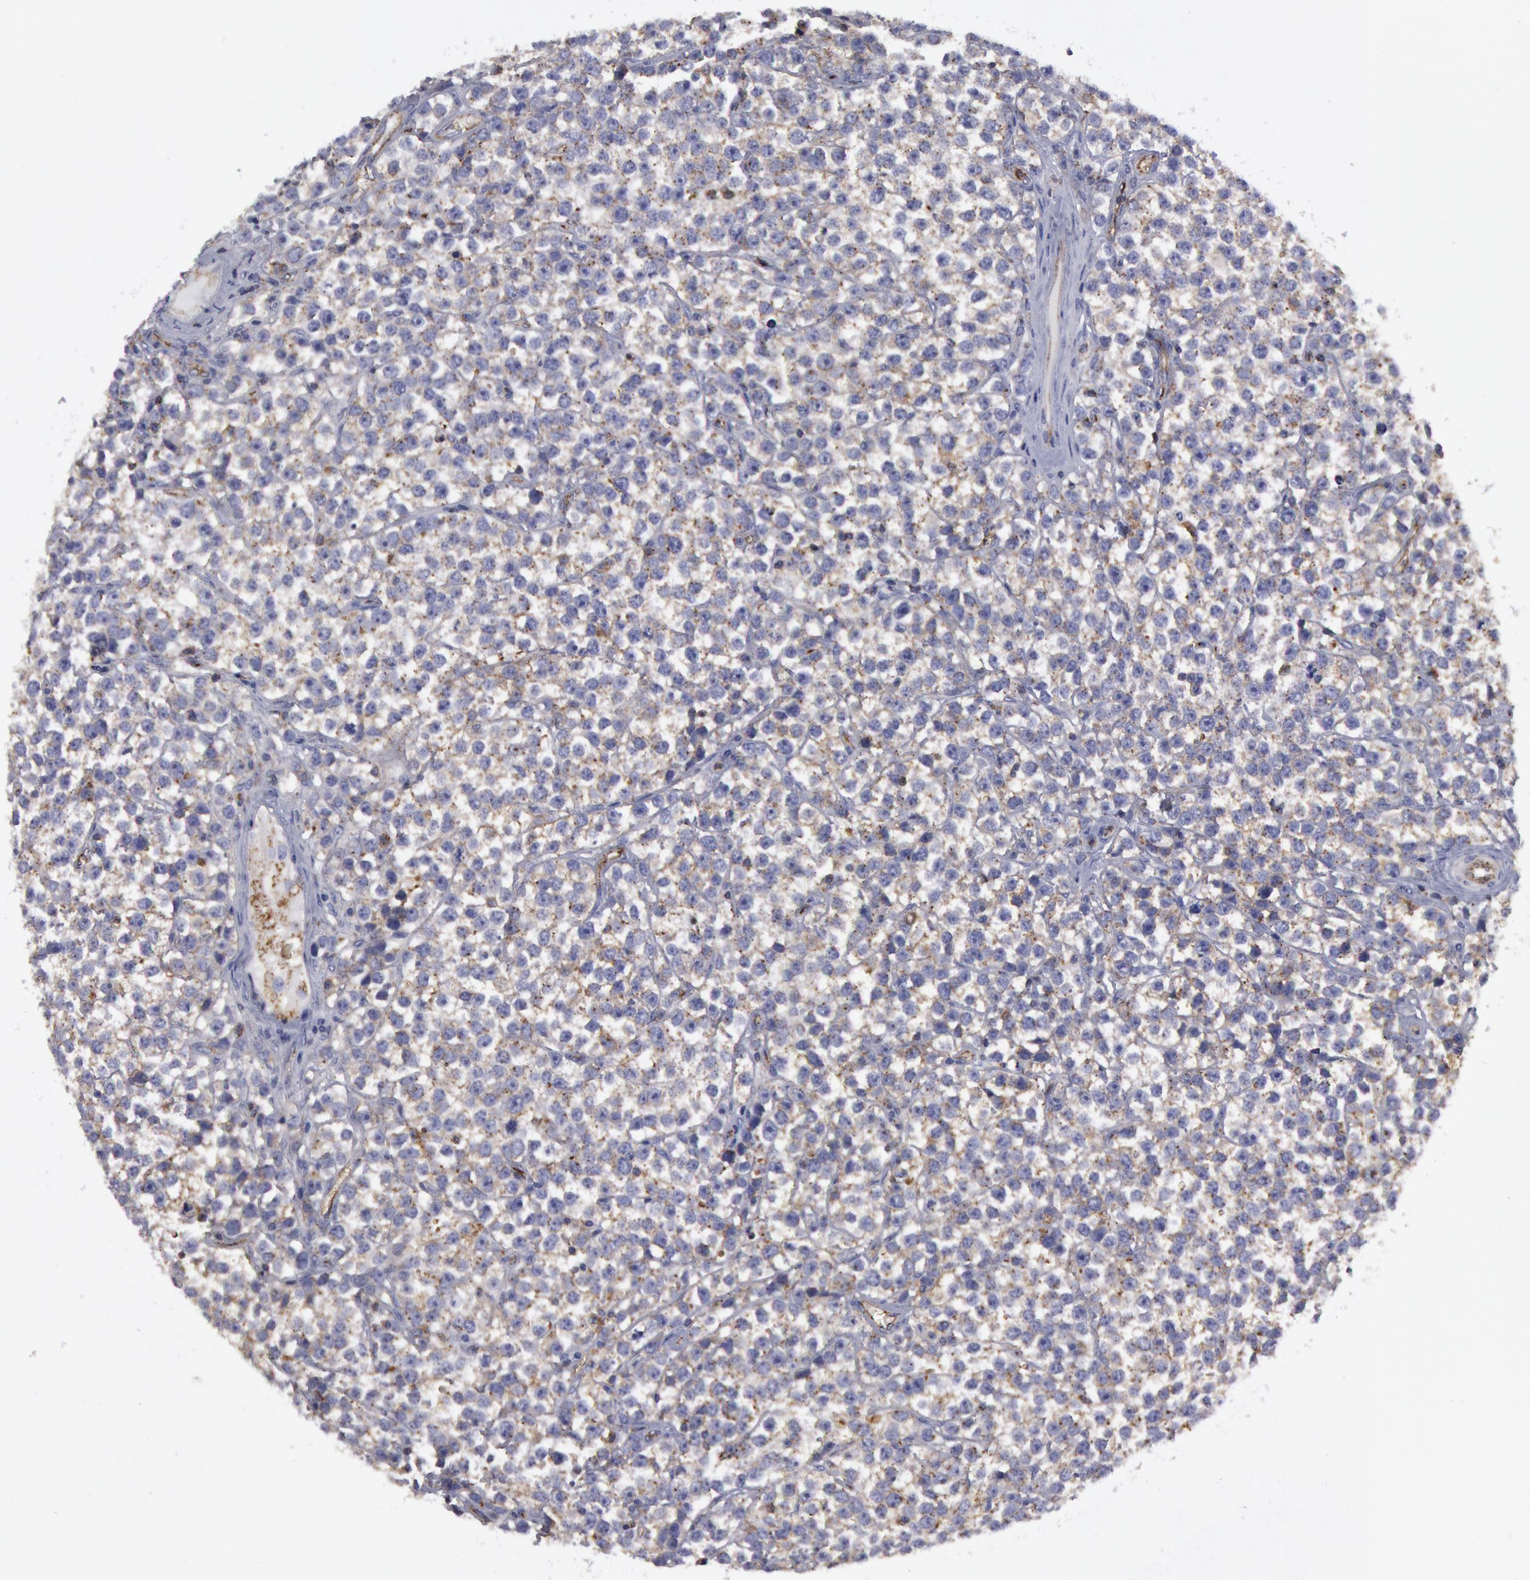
{"staining": {"intensity": "negative", "quantity": "none", "location": "none"}, "tissue": "testis cancer", "cell_type": "Tumor cells", "image_type": "cancer", "snomed": [{"axis": "morphology", "description": "Seminoma, NOS"}, {"axis": "topography", "description": "Testis"}], "caption": "Seminoma (testis) was stained to show a protein in brown. There is no significant expression in tumor cells.", "gene": "FLOT1", "patient": {"sex": "male", "age": 25}}